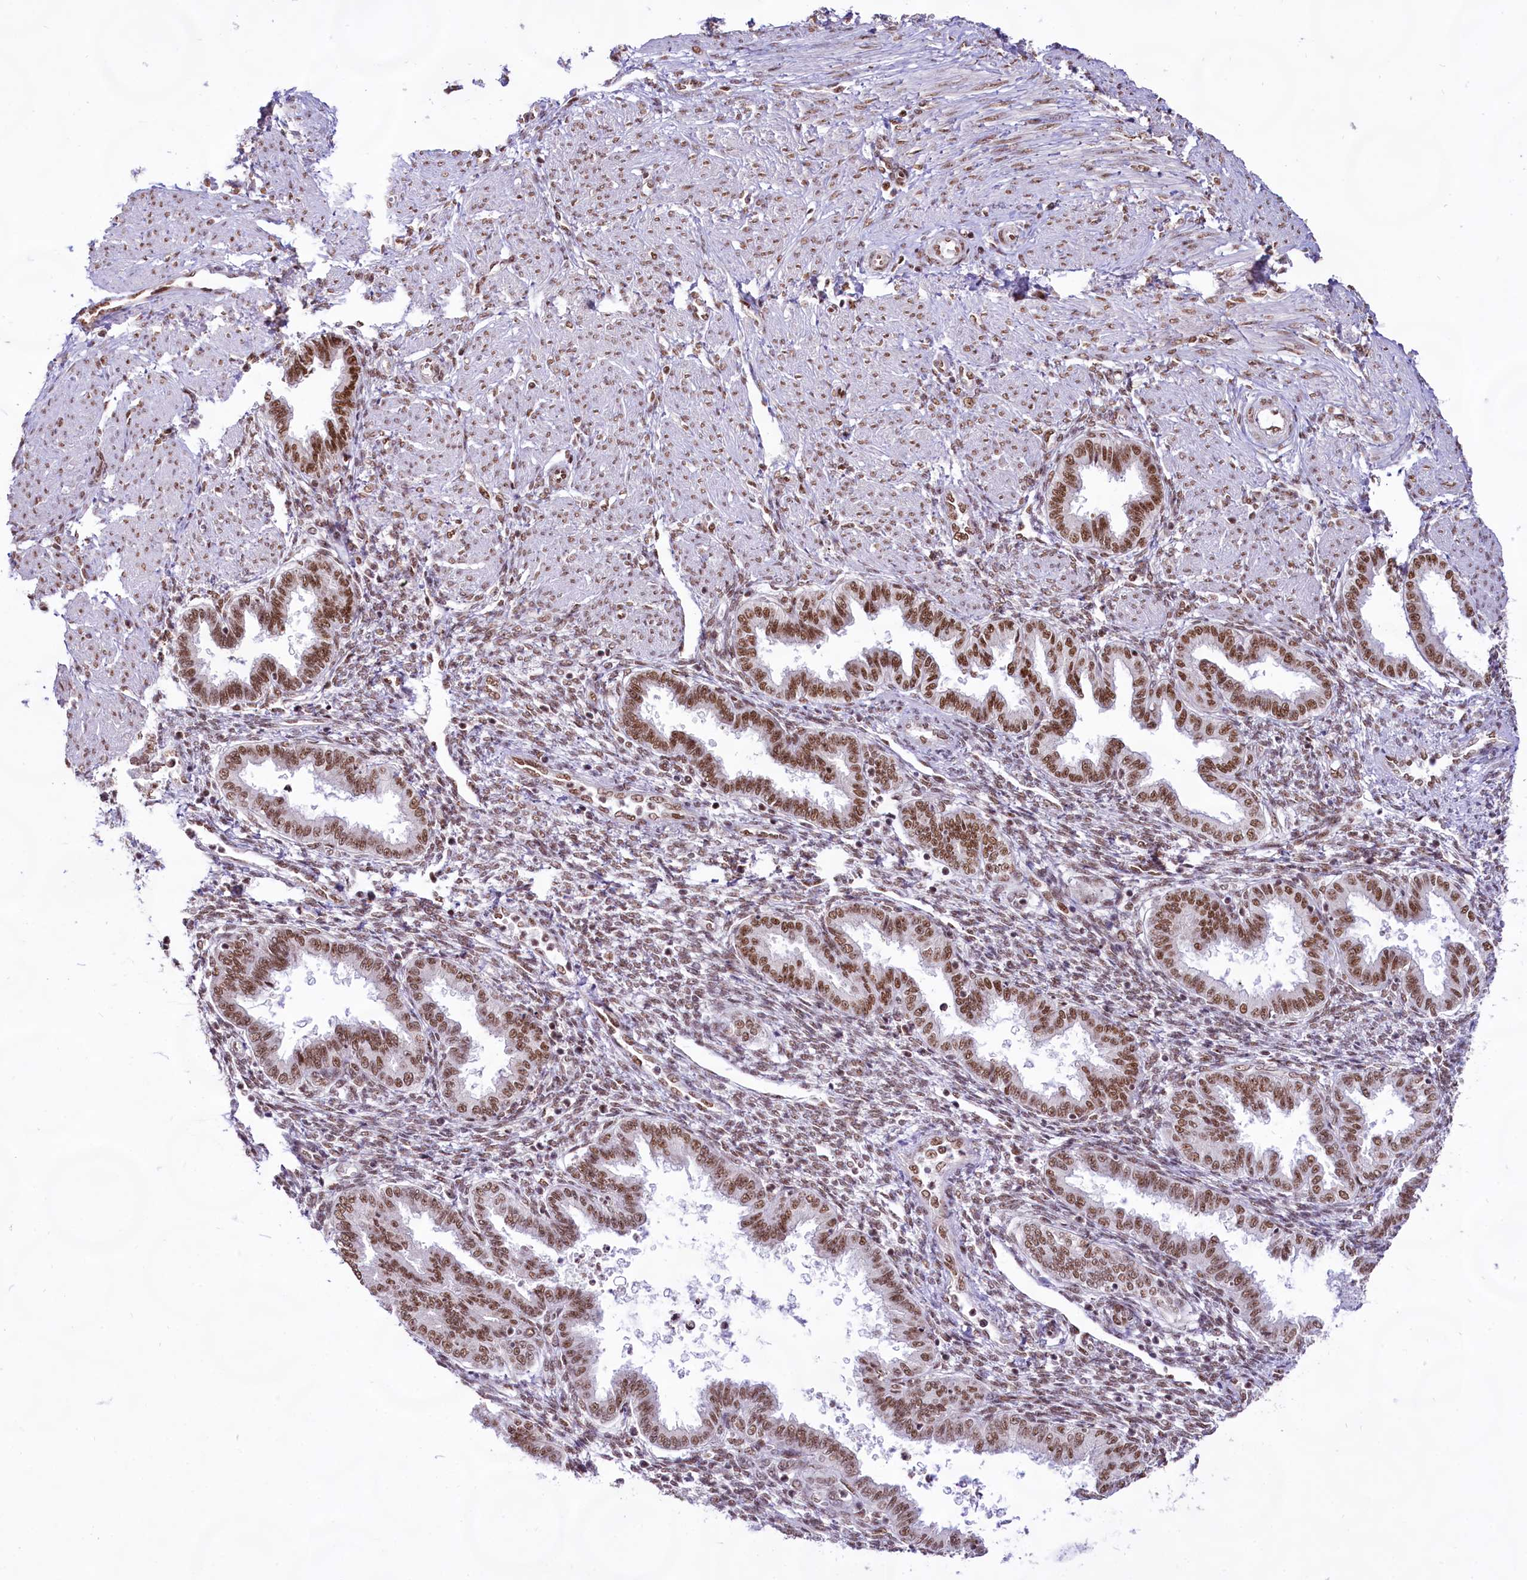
{"staining": {"intensity": "moderate", "quantity": "25%-75%", "location": "nuclear"}, "tissue": "endometrium", "cell_type": "Cells in endometrial stroma", "image_type": "normal", "snomed": [{"axis": "morphology", "description": "Normal tissue, NOS"}, {"axis": "topography", "description": "Endometrium"}], "caption": "A brown stain highlights moderate nuclear positivity of a protein in cells in endometrial stroma of benign endometrium. (DAB IHC, brown staining for protein, blue staining for nuclei).", "gene": "HIRA", "patient": {"sex": "female", "age": 33}}